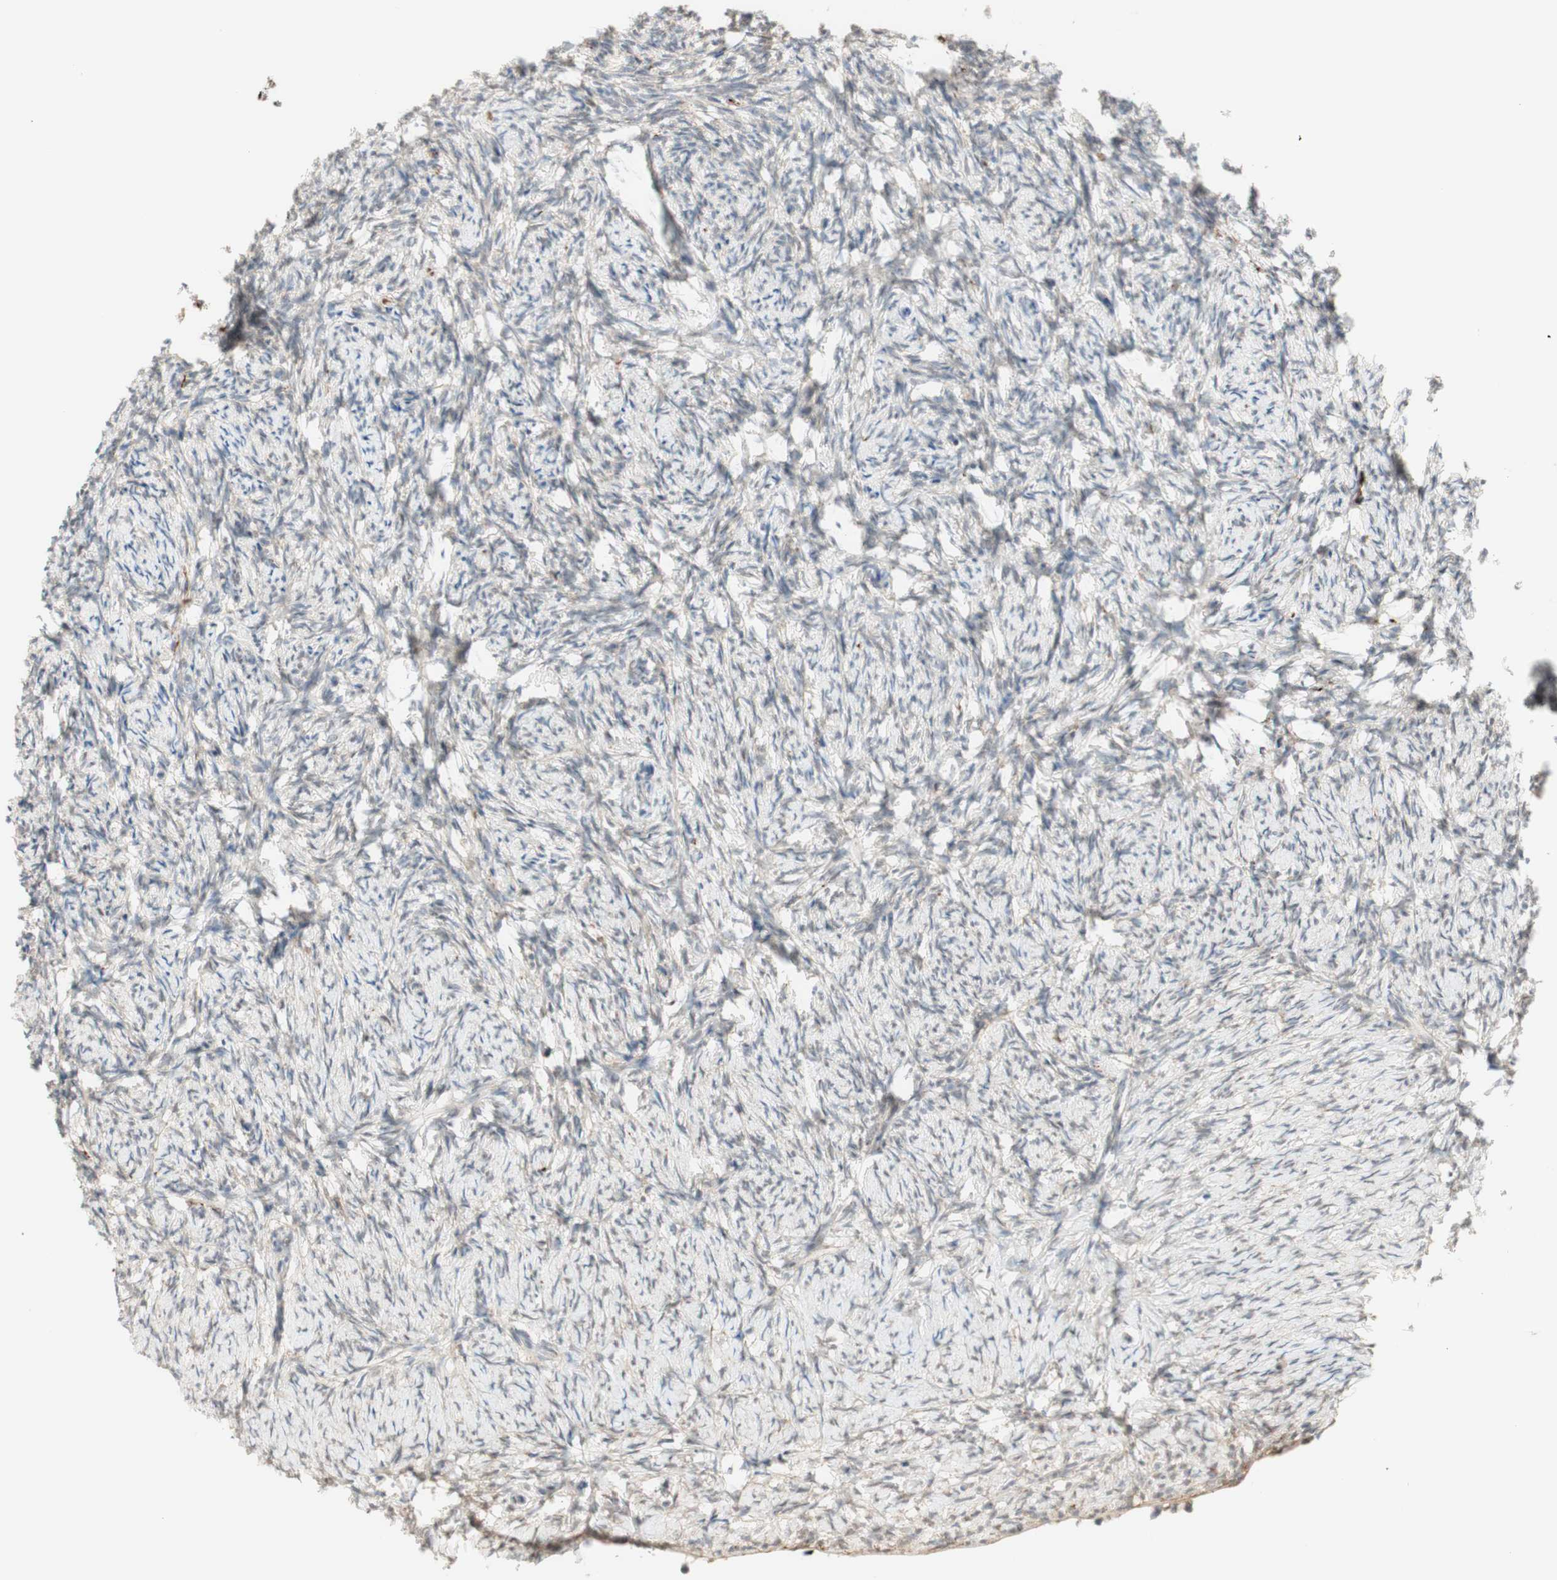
{"staining": {"intensity": "weak", "quantity": ">75%", "location": "cytoplasmic/membranous"}, "tissue": "ovary", "cell_type": "Follicle cells", "image_type": "normal", "snomed": [{"axis": "morphology", "description": "Normal tissue, NOS"}, {"axis": "topography", "description": "Ovary"}], "caption": "Immunohistochemistry (IHC) (DAB) staining of unremarkable human ovary displays weak cytoplasmic/membranous protein expression in about >75% of follicle cells.", "gene": "GAPT", "patient": {"sex": "female", "age": 60}}